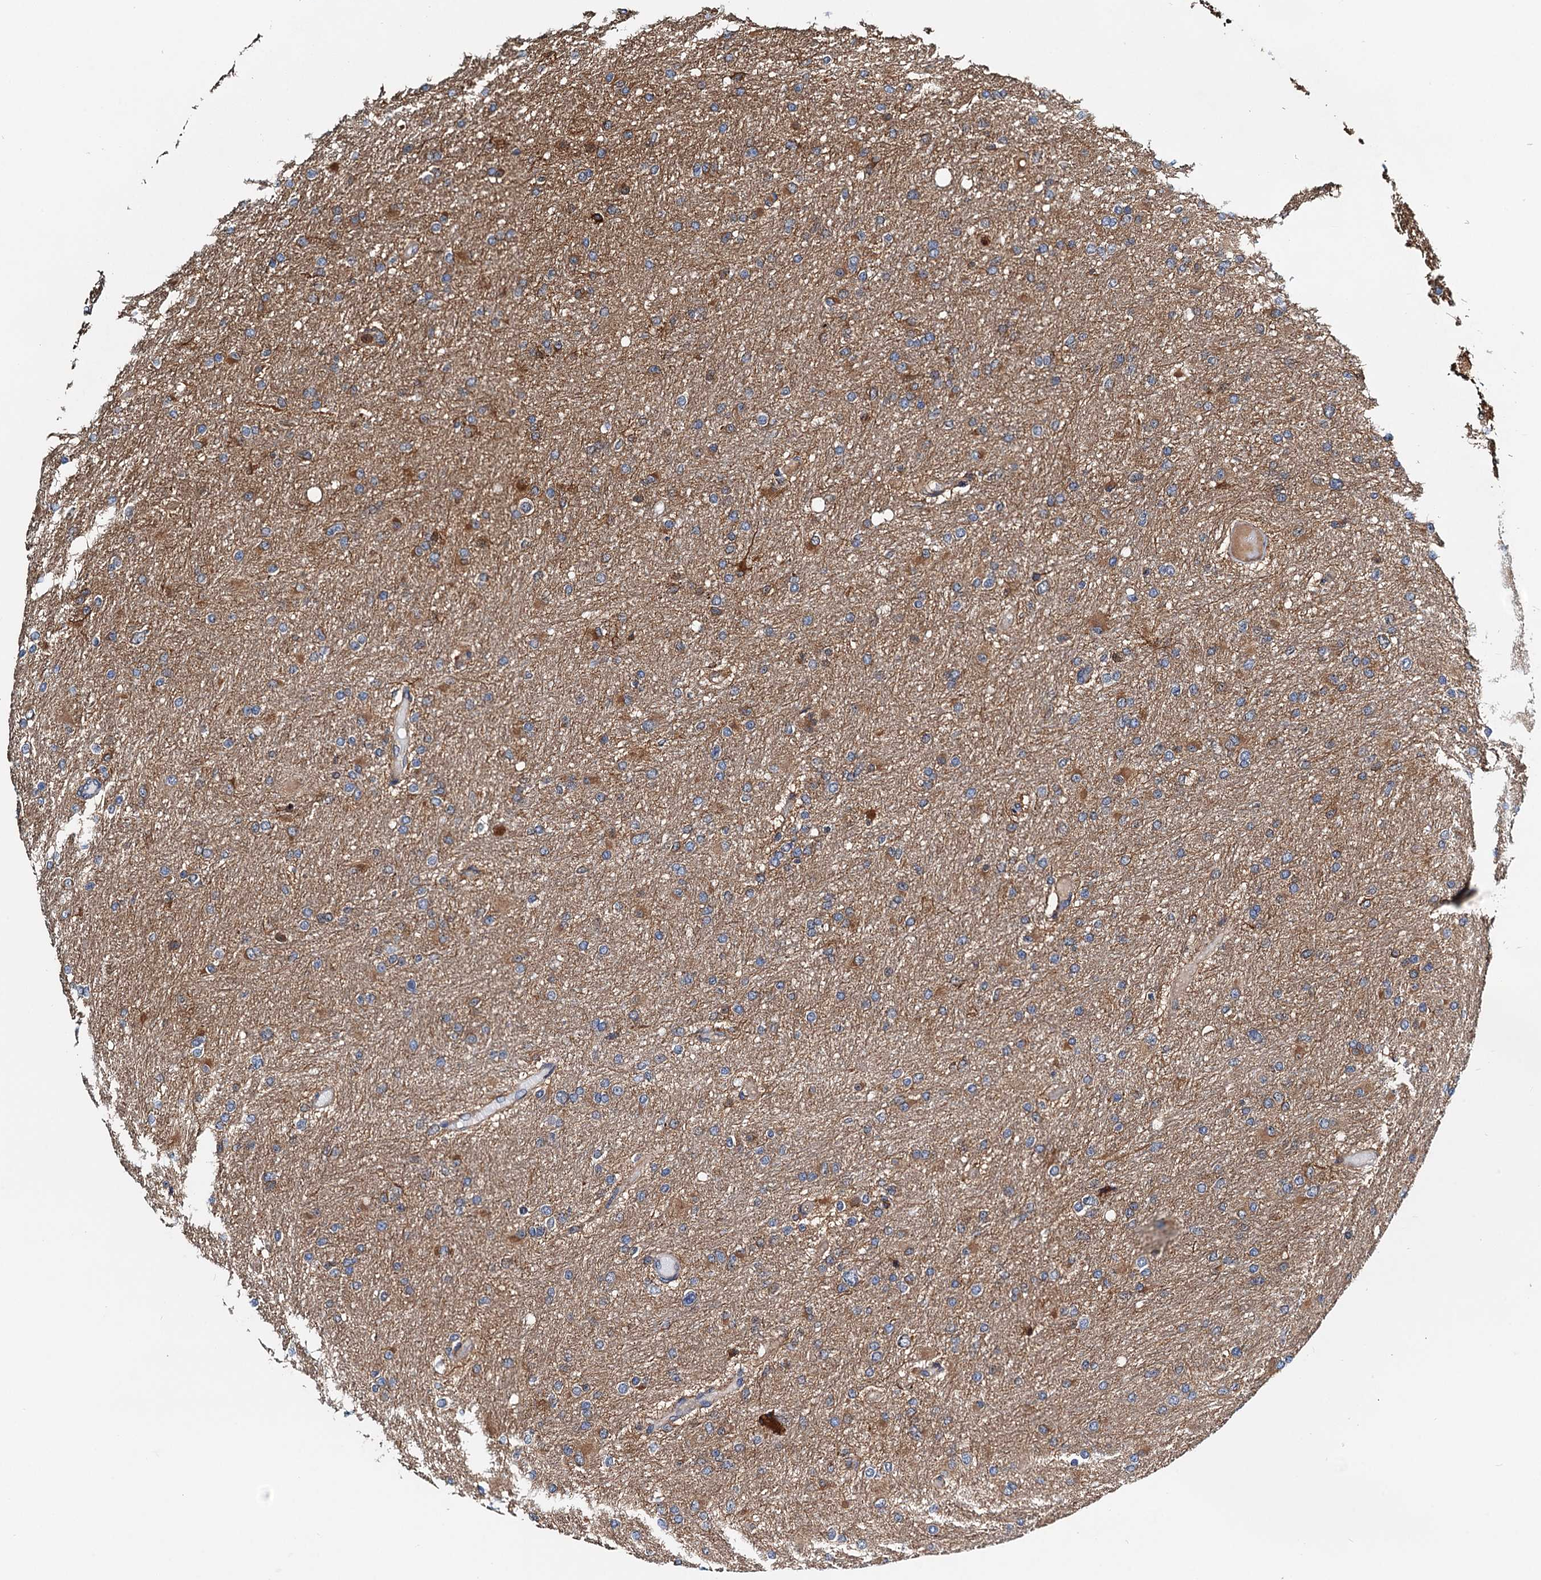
{"staining": {"intensity": "moderate", "quantity": "<25%", "location": "cytoplasmic/membranous"}, "tissue": "glioma", "cell_type": "Tumor cells", "image_type": "cancer", "snomed": [{"axis": "morphology", "description": "Glioma, malignant, High grade"}, {"axis": "topography", "description": "Cerebral cortex"}], "caption": "Protein expression analysis of human glioma reveals moderate cytoplasmic/membranous positivity in approximately <25% of tumor cells.", "gene": "USP6NL", "patient": {"sex": "female", "age": 36}}